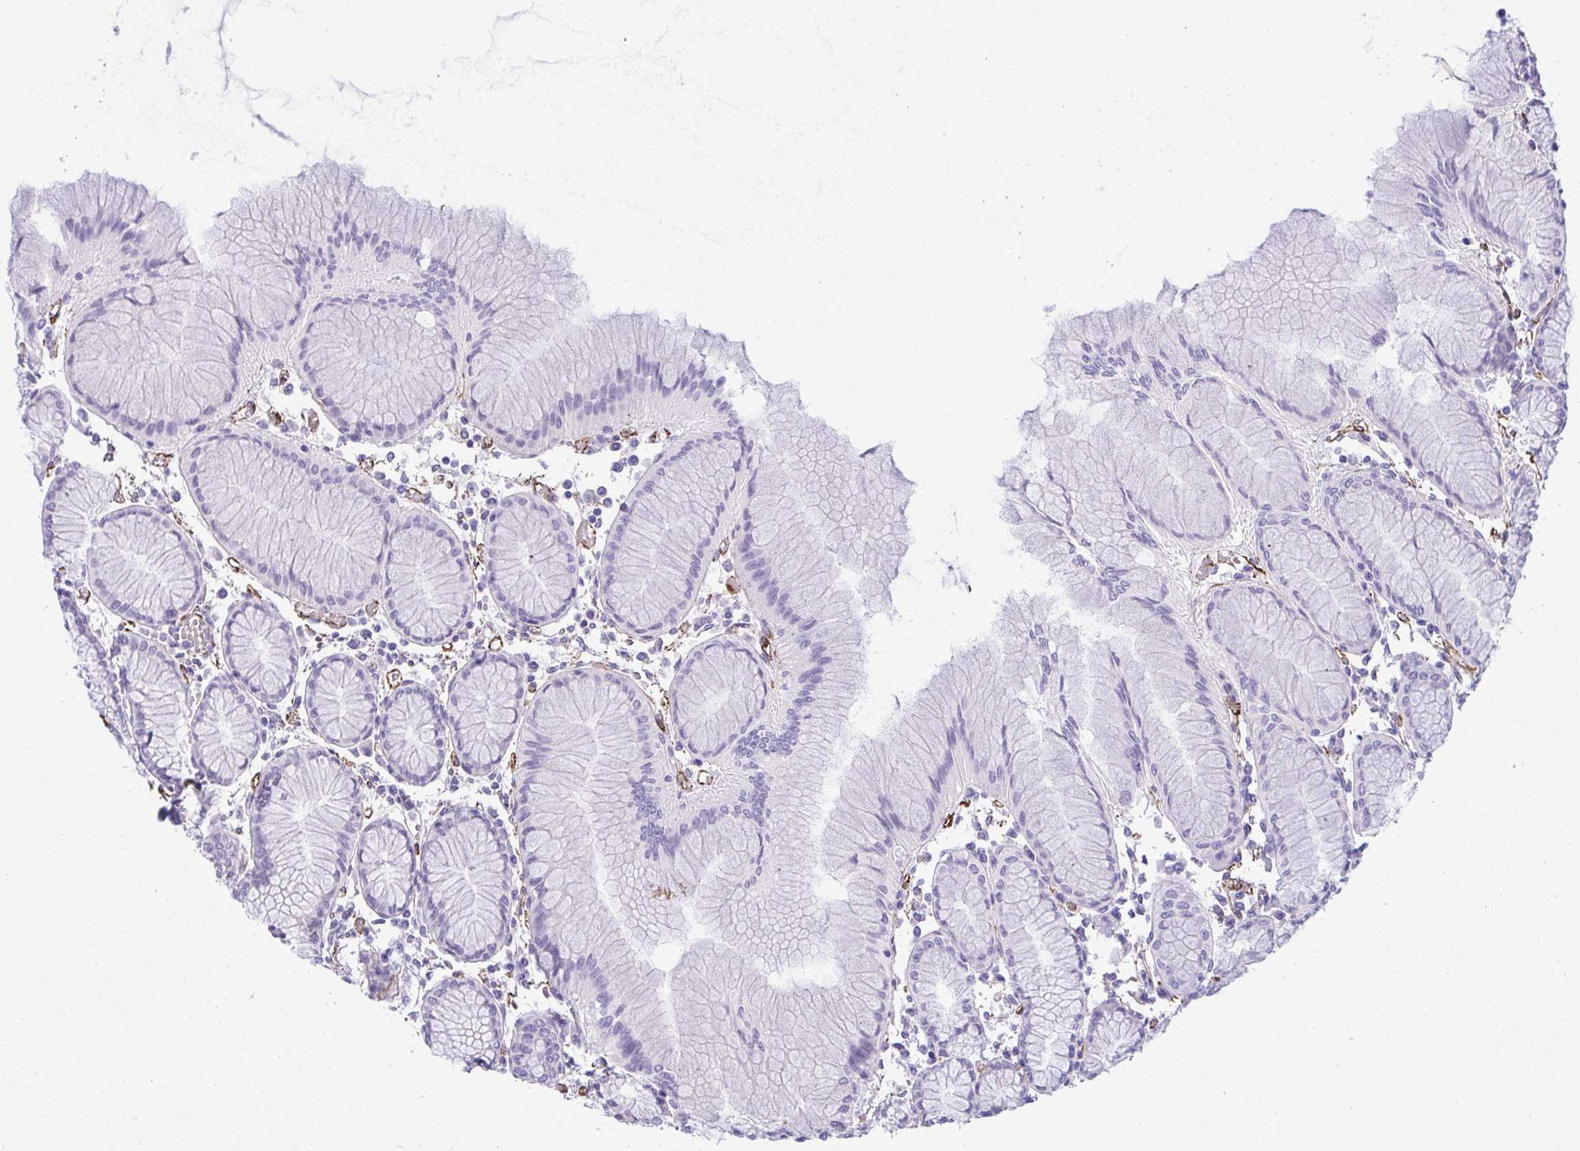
{"staining": {"intensity": "negative", "quantity": "none", "location": "none"}, "tissue": "stomach", "cell_type": "Glandular cells", "image_type": "normal", "snomed": [{"axis": "morphology", "description": "Normal tissue, NOS"}, {"axis": "topography", "description": "Stomach"}], "caption": "The micrograph displays no significant staining in glandular cells of stomach.", "gene": "SLC35B1", "patient": {"sex": "female", "age": 57}}